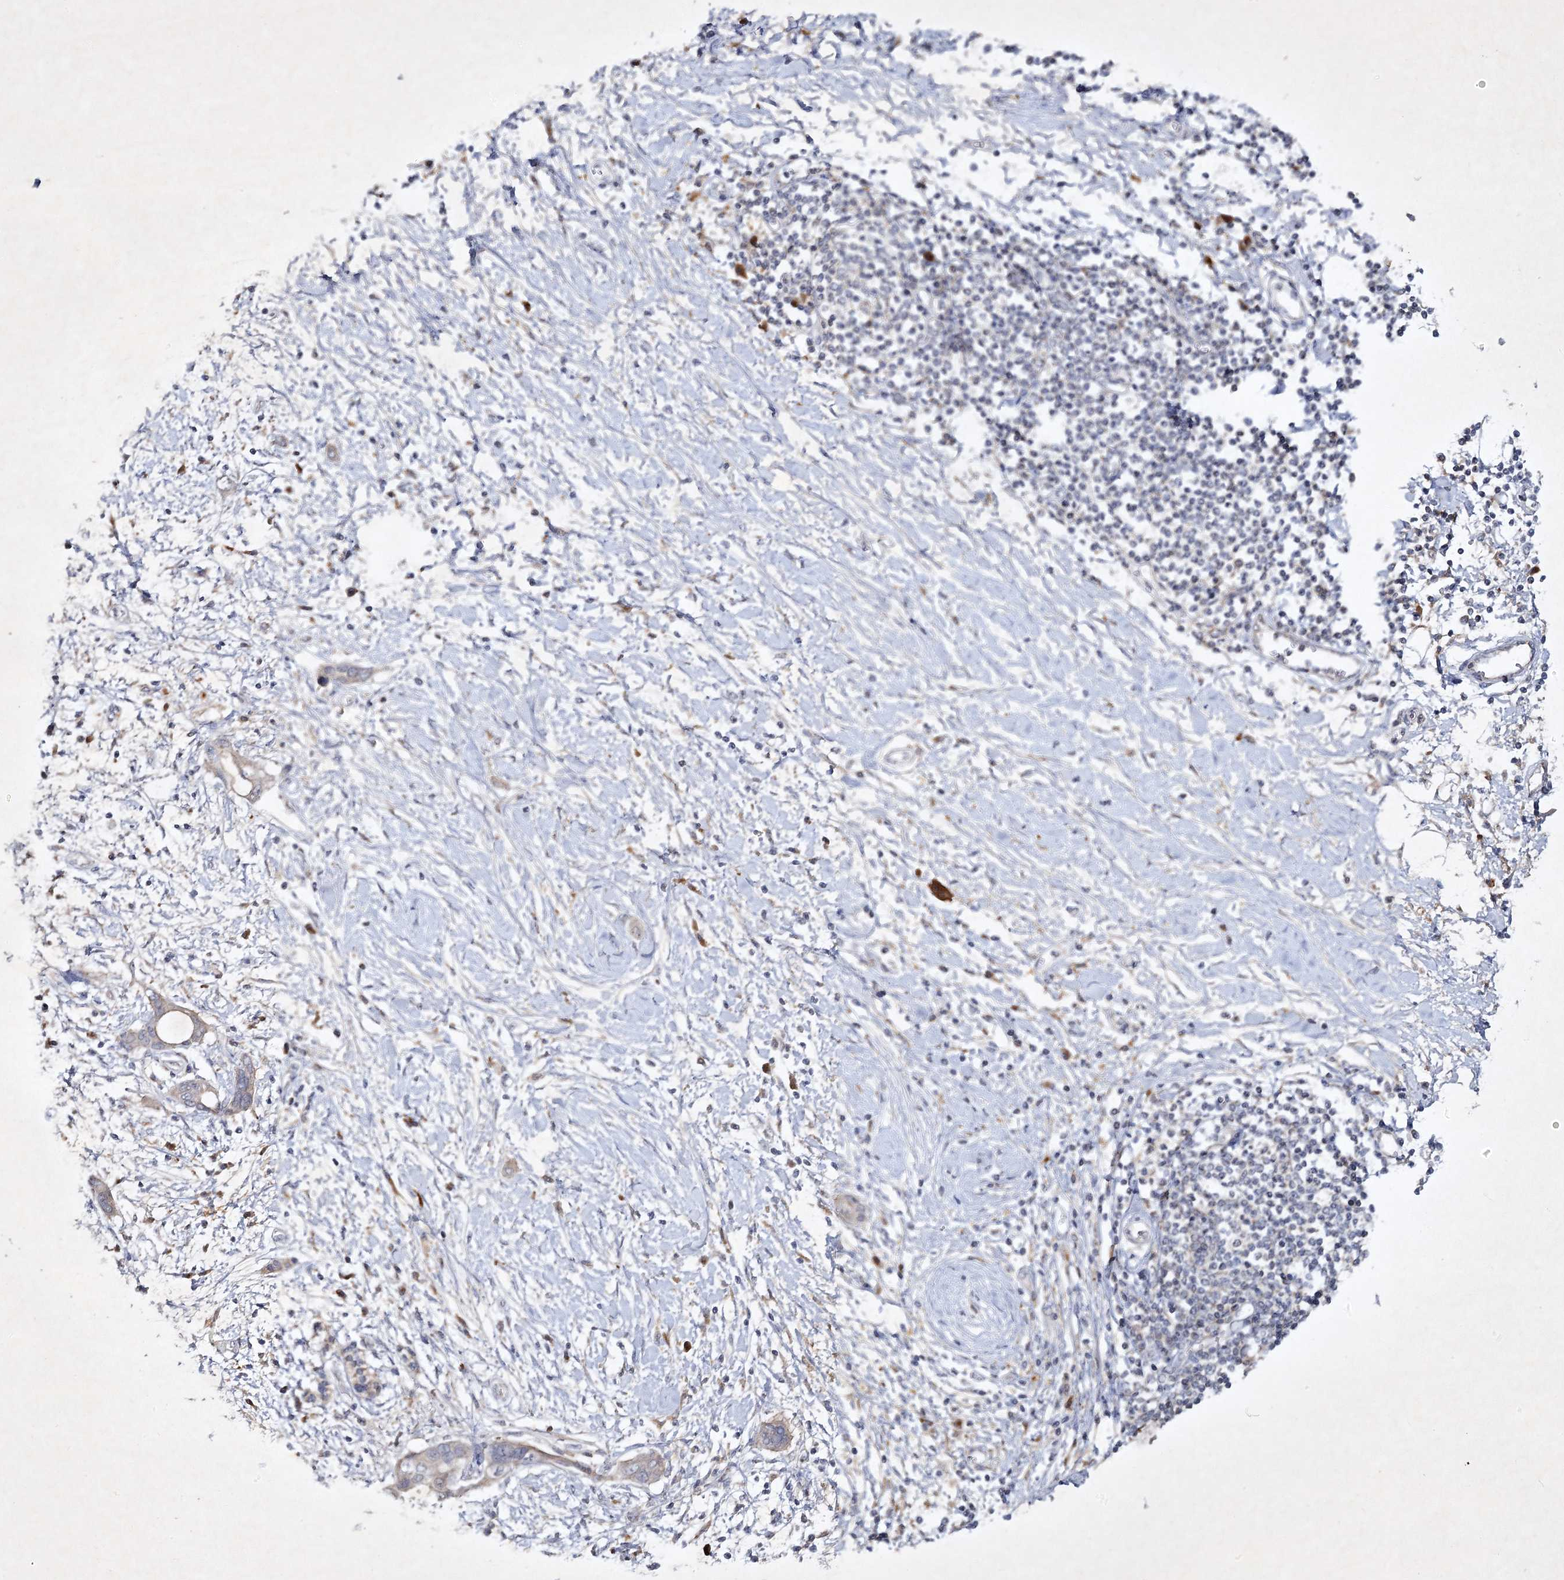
{"staining": {"intensity": "negative", "quantity": "none", "location": "none"}, "tissue": "pancreatic cancer", "cell_type": "Tumor cells", "image_type": "cancer", "snomed": [{"axis": "morphology", "description": "Normal tissue, NOS"}, {"axis": "morphology", "description": "Adenocarcinoma, NOS"}, {"axis": "topography", "description": "Pancreas"}, {"axis": "topography", "description": "Peripheral nerve tissue"}], "caption": "Protein analysis of pancreatic cancer (adenocarcinoma) reveals no significant expression in tumor cells.", "gene": "PYROXD2", "patient": {"sex": "male", "age": 59}}